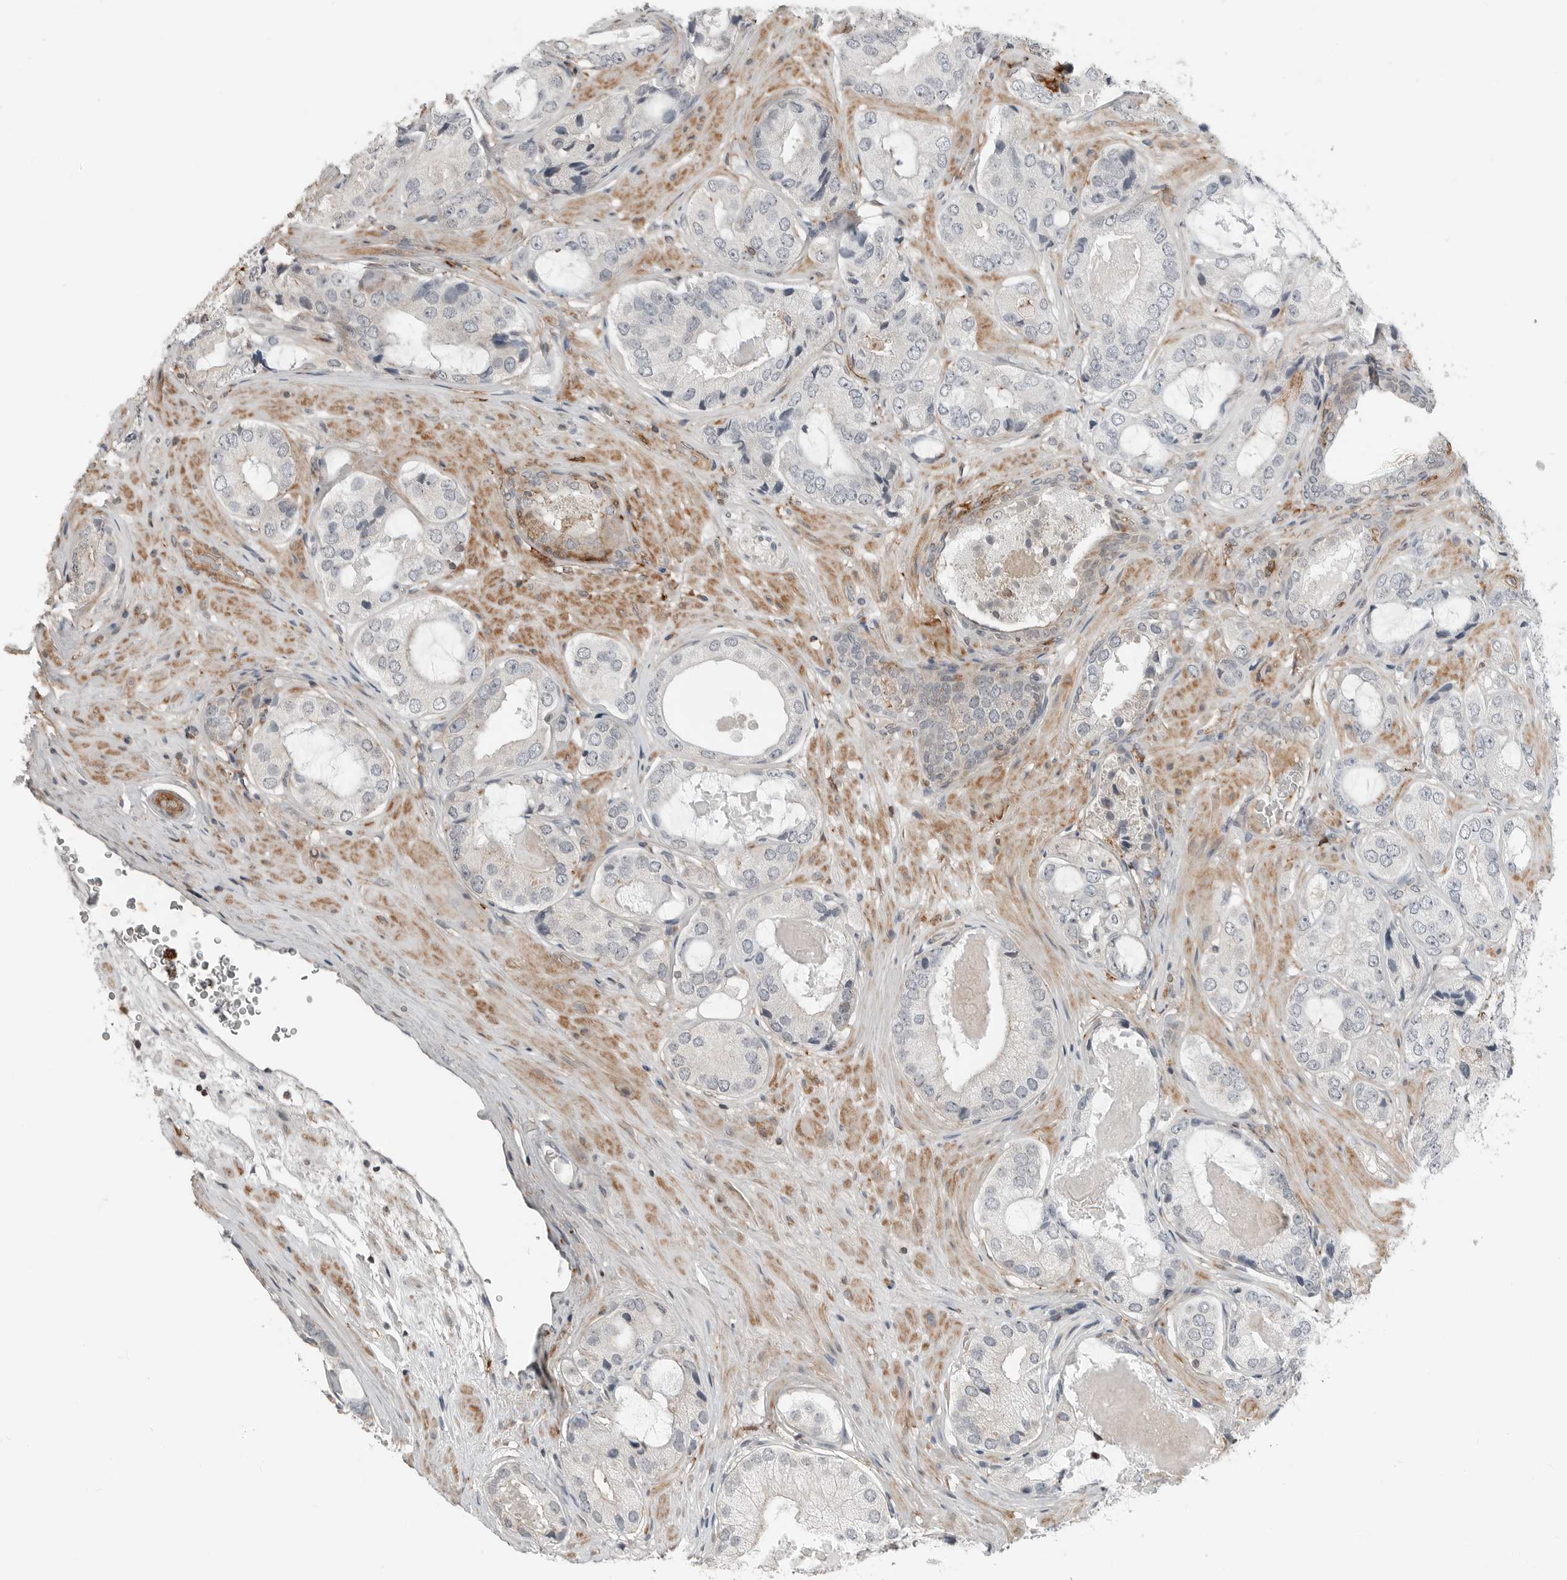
{"staining": {"intensity": "negative", "quantity": "none", "location": "none"}, "tissue": "prostate cancer", "cell_type": "Tumor cells", "image_type": "cancer", "snomed": [{"axis": "morphology", "description": "Adenocarcinoma, High grade"}, {"axis": "topography", "description": "Prostate"}], "caption": "DAB (3,3'-diaminobenzidine) immunohistochemical staining of human prostate cancer exhibits no significant staining in tumor cells. (DAB immunohistochemistry (IHC) with hematoxylin counter stain).", "gene": "LEFTY2", "patient": {"sex": "male", "age": 59}}